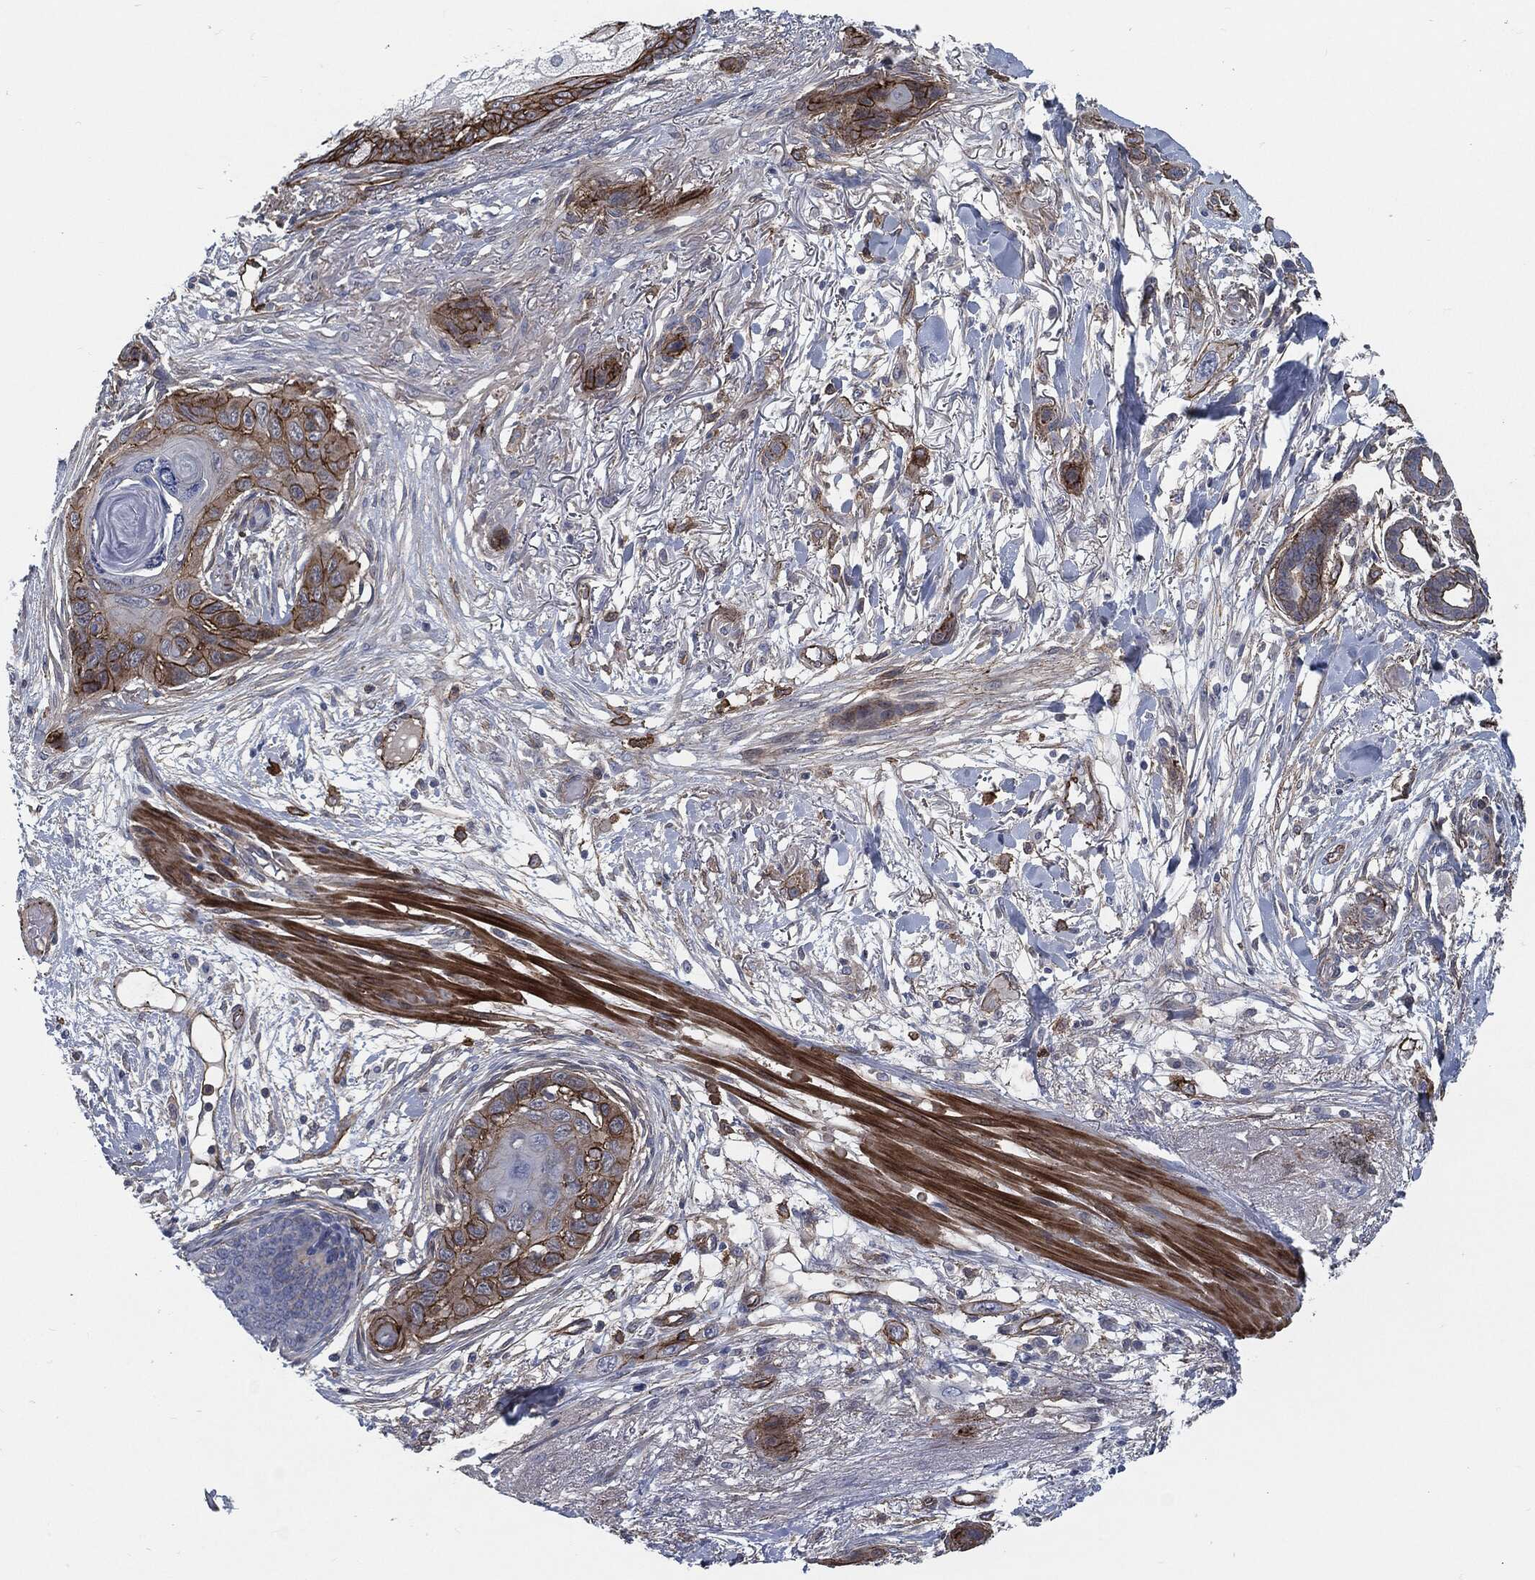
{"staining": {"intensity": "strong", "quantity": "25%-75%", "location": "cytoplasmic/membranous"}, "tissue": "skin cancer", "cell_type": "Tumor cells", "image_type": "cancer", "snomed": [{"axis": "morphology", "description": "Squamous cell carcinoma, NOS"}, {"axis": "topography", "description": "Skin"}], "caption": "Tumor cells reveal high levels of strong cytoplasmic/membranous staining in approximately 25%-75% of cells in human skin squamous cell carcinoma.", "gene": "SVIL", "patient": {"sex": "male", "age": 79}}